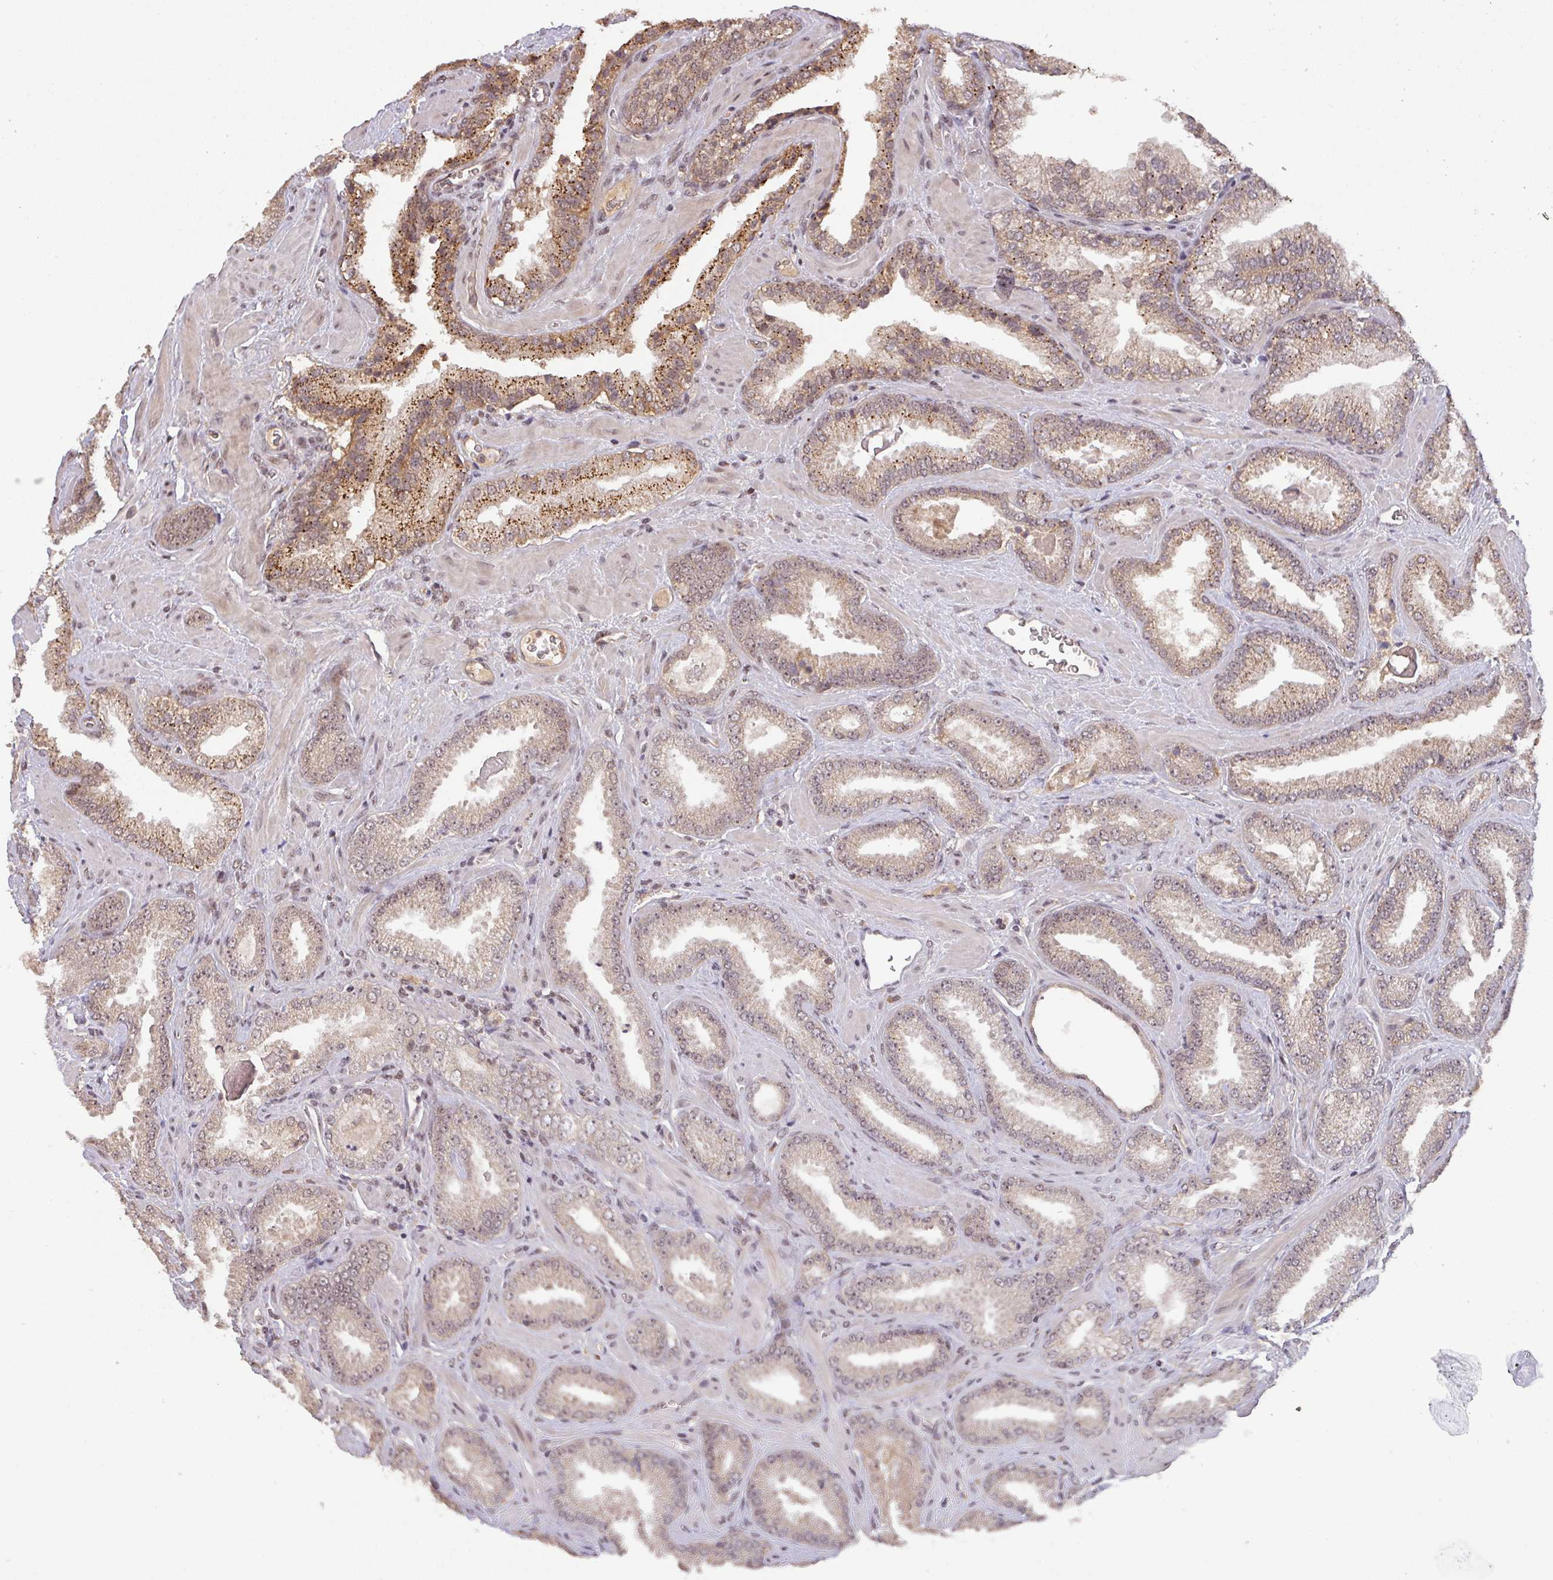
{"staining": {"intensity": "moderate", "quantity": "25%-75%", "location": "cytoplasmic/membranous,nuclear"}, "tissue": "prostate cancer", "cell_type": "Tumor cells", "image_type": "cancer", "snomed": [{"axis": "morphology", "description": "Adenocarcinoma, Low grade"}, {"axis": "topography", "description": "Prostate"}], "caption": "Prostate low-grade adenocarcinoma stained with DAB immunohistochemistry reveals medium levels of moderate cytoplasmic/membranous and nuclear expression in about 25%-75% of tumor cells.", "gene": "ZBTB14", "patient": {"sex": "male", "age": 62}}